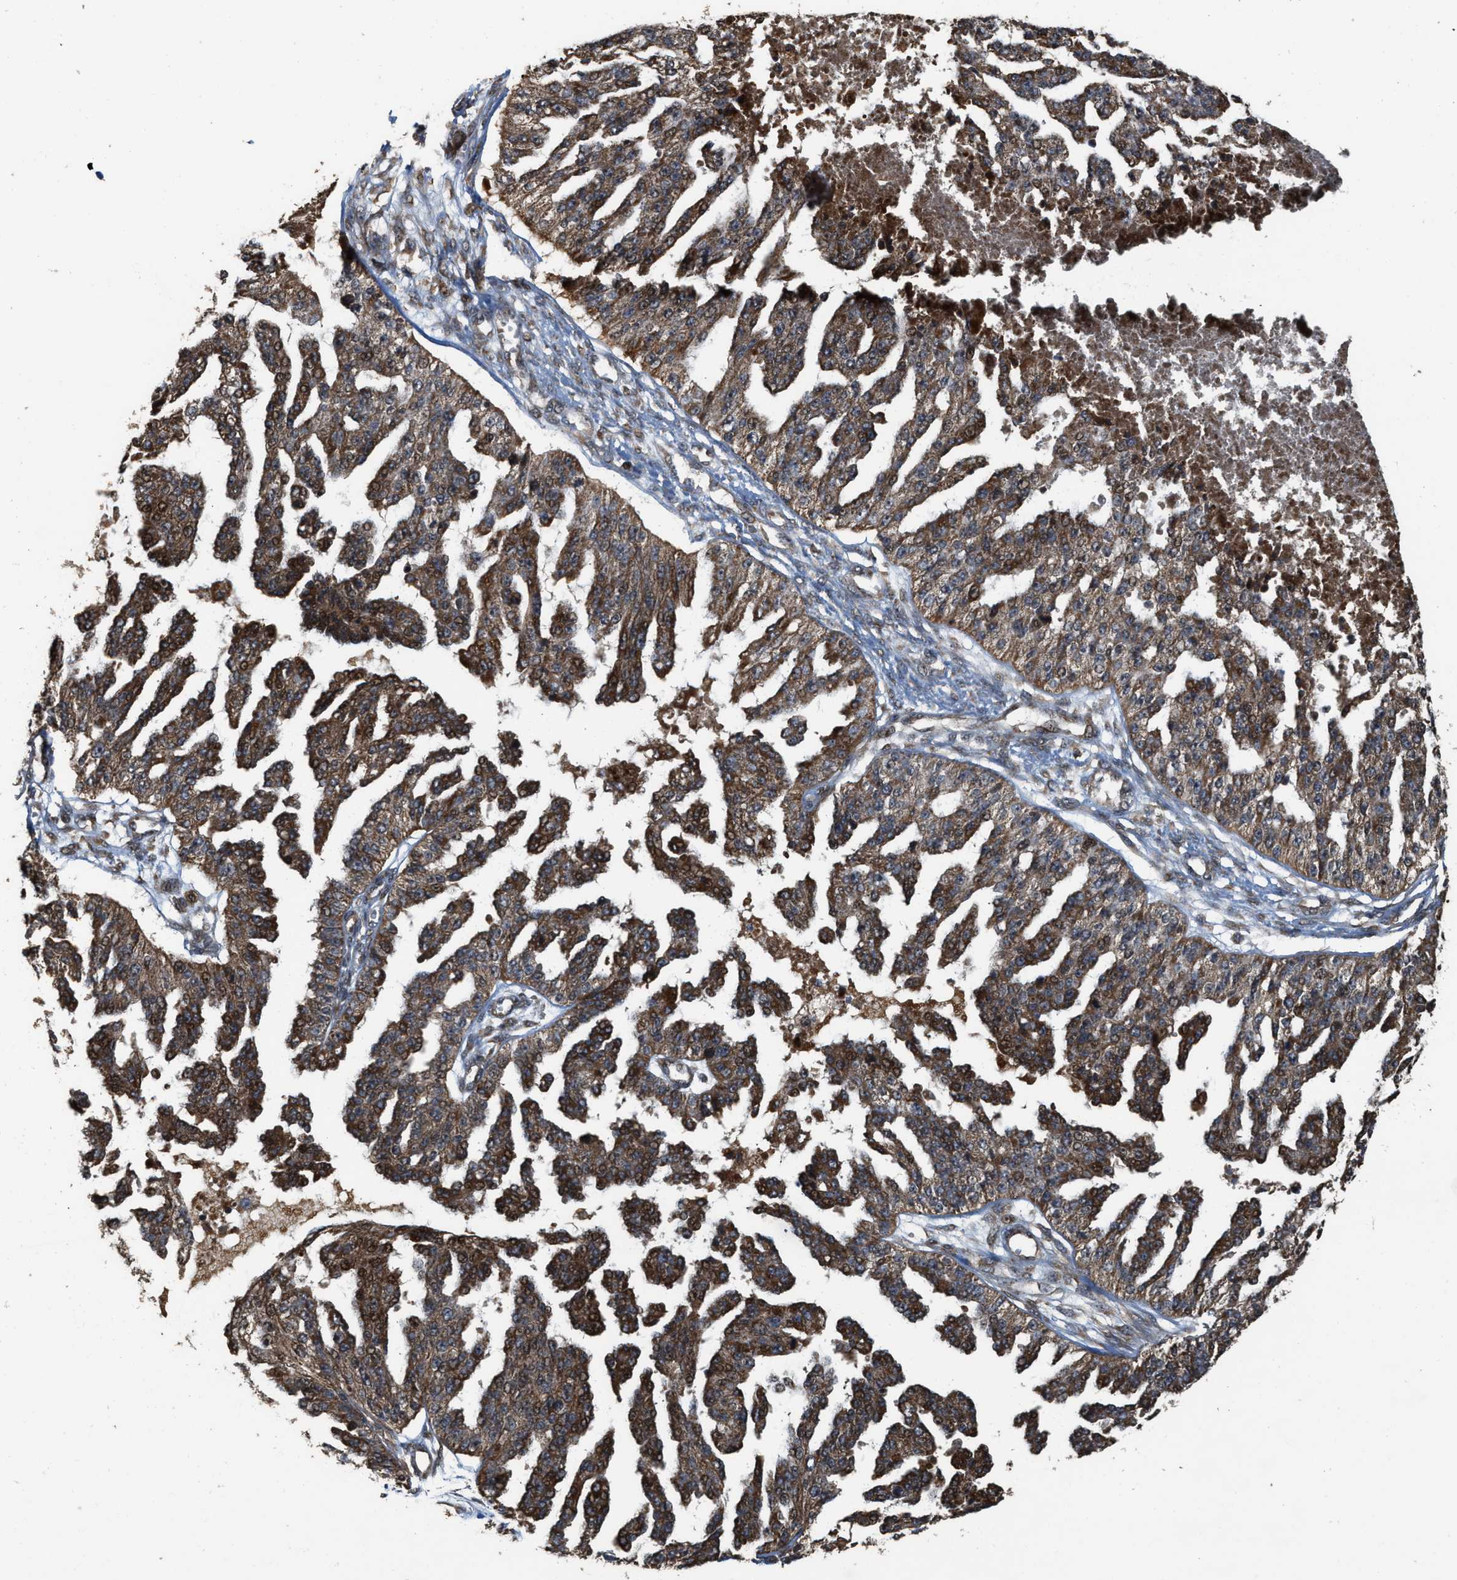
{"staining": {"intensity": "moderate", "quantity": ">75%", "location": "cytoplasmic/membranous,nuclear"}, "tissue": "ovarian cancer", "cell_type": "Tumor cells", "image_type": "cancer", "snomed": [{"axis": "morphology", "description": "Cystadenocarcinoma, serous, NOS"}, {"axis": "topography", "description": "Ovary"}], "caption": "This is an image of IHC staining of serous cystadenocarcinoma (ovarian), which shows moderate positivity in the cytoplasmic/membranous and nuclear of tumor cells.", "gene": "ELP2", "patient": {"sex": "female", "age": 58}}